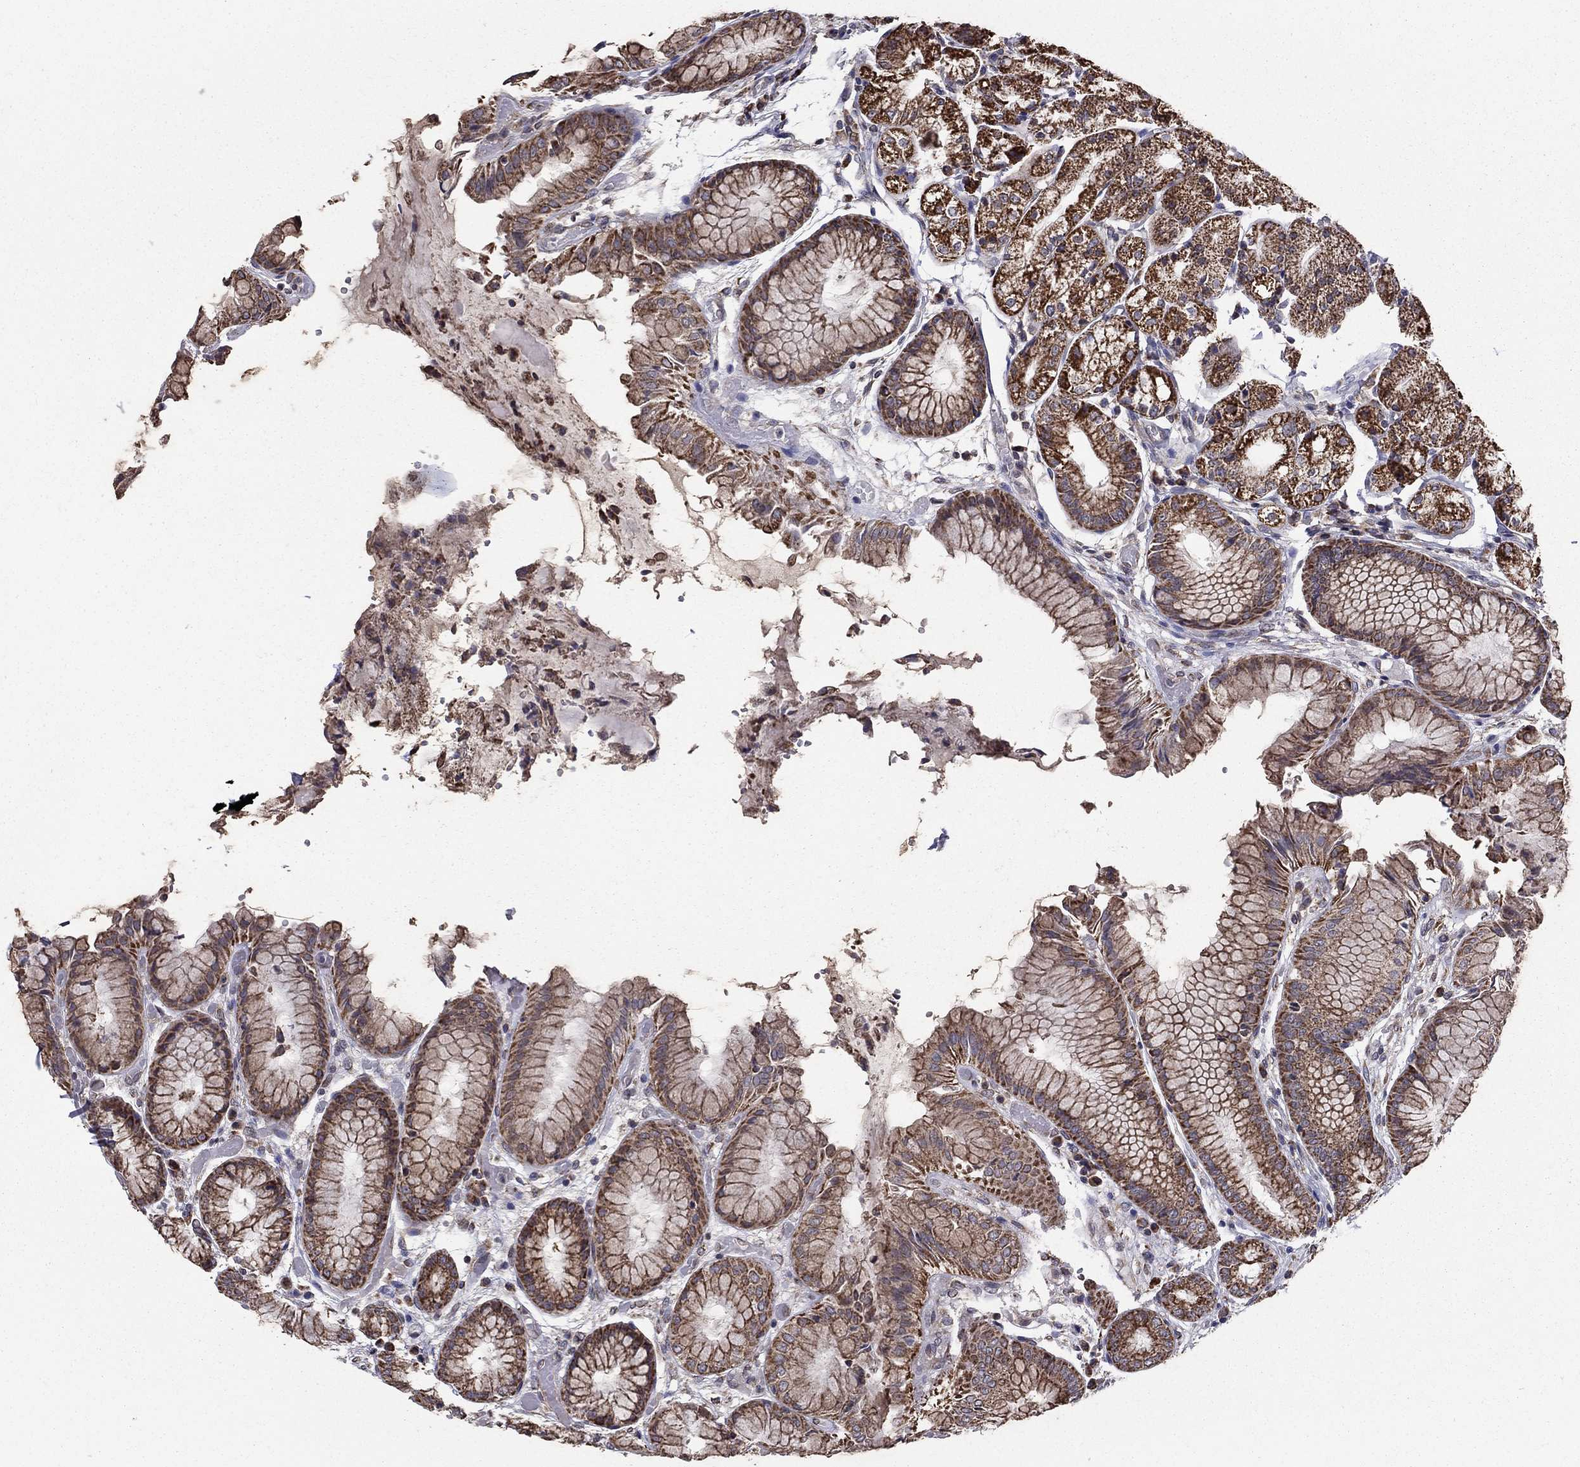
{"staining": {"intensity": "moderate", "quantity": ">75%", "location": "cytoplasmic/membranous"}, "tissue": "stomach", "cell_type": "Glandular cells", "image_type": "normal", "snomed": [{"axis": "morphology", "description": "Normal tissue, NOS"}, {"axis": "topography", "description": "Stomach, upper"}], "caption": "The histopathology image exhibits staining of normal stomach, revealing moderate cytoplasmic/membranous protein expression (brown color) within glandular cells. Ihc stains the protein in brown and the nuclei are stained blue.", "gene": "NKIRAS1", "patient": {"sex": "male", "age": 72}}